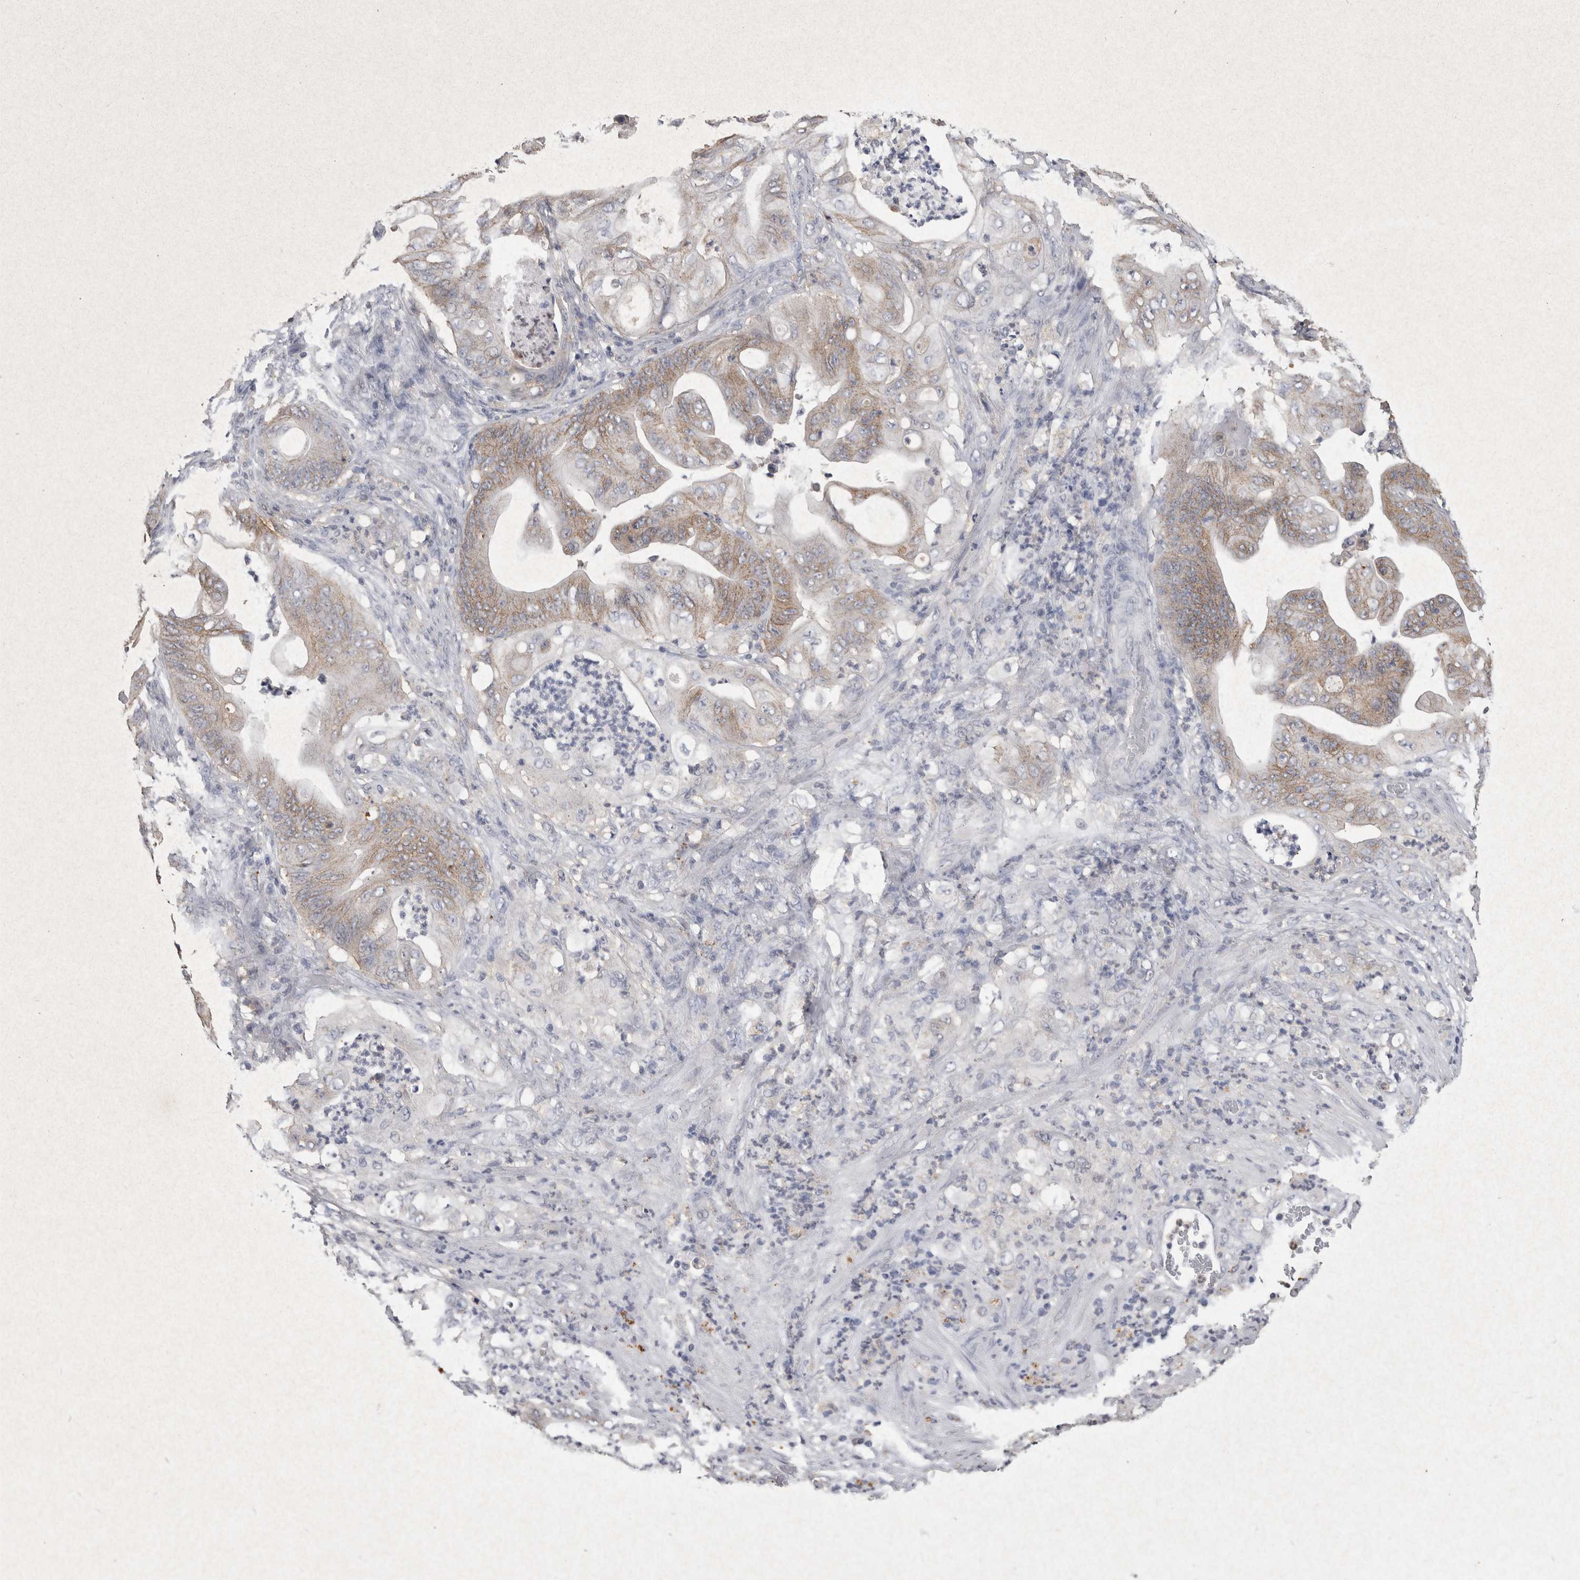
{"staining": {"intensity": "weak", "quantity": ">75%", "location": "cytoplasmic/membranous"}, "tissue": "stomach cancer", "cell_type": "Tumor cells", "image_type": "cancer", "snomed": [{"axis": "morphology", "description": "Adenocarcinoma, NOS"}, {"axis": "topography", "description": "Stomach"}], "caption": "Weak cytoplasmic/membranous expression for a protein is appreciated in about >75% of tumor cells of adenocarcinoma (stomach) using immunohistochemistry (IHC).", "gene": "CNTFR", "patient": {"sex": "female", "age": 73}}